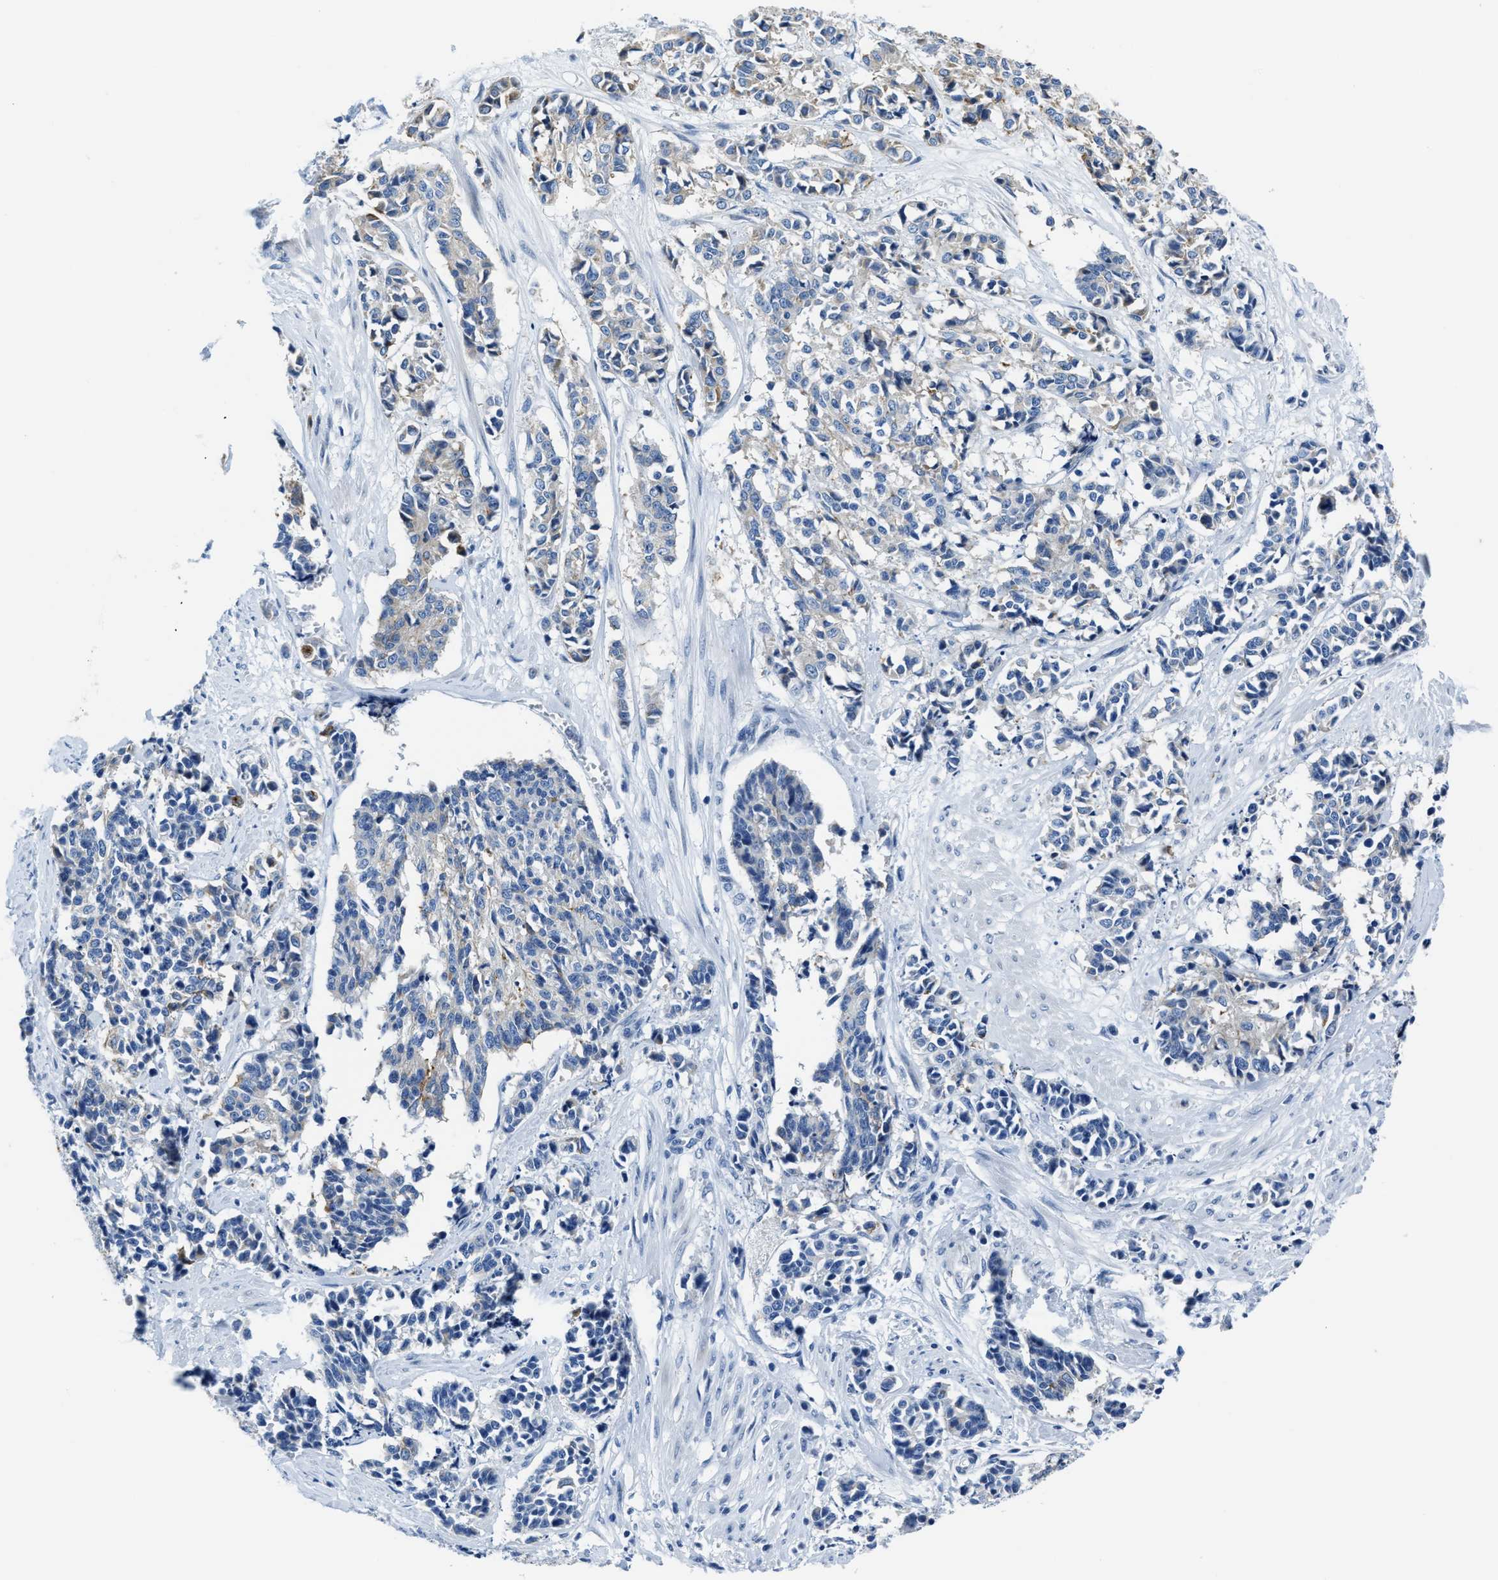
{"staining": {"intensity": "weak", "quantity": "<25%", "location": "cytoplasmic/membranous"}, "tissue": "cervical cancer", "cell_type": "Tumor cells", "image_type": "cancer", "snomed": [{"axis": "morphology", "description": "Squamous cell carcinoma, NOS"}, {"axis": "topography", "description": "Cervix"}], "caption": "A photomicrograph of cervical cancer stained for a protein demonstrates no brown staining in tumor cells.", "gene": "ASZ1", "patient": {"sex": "female", "age": 35}}